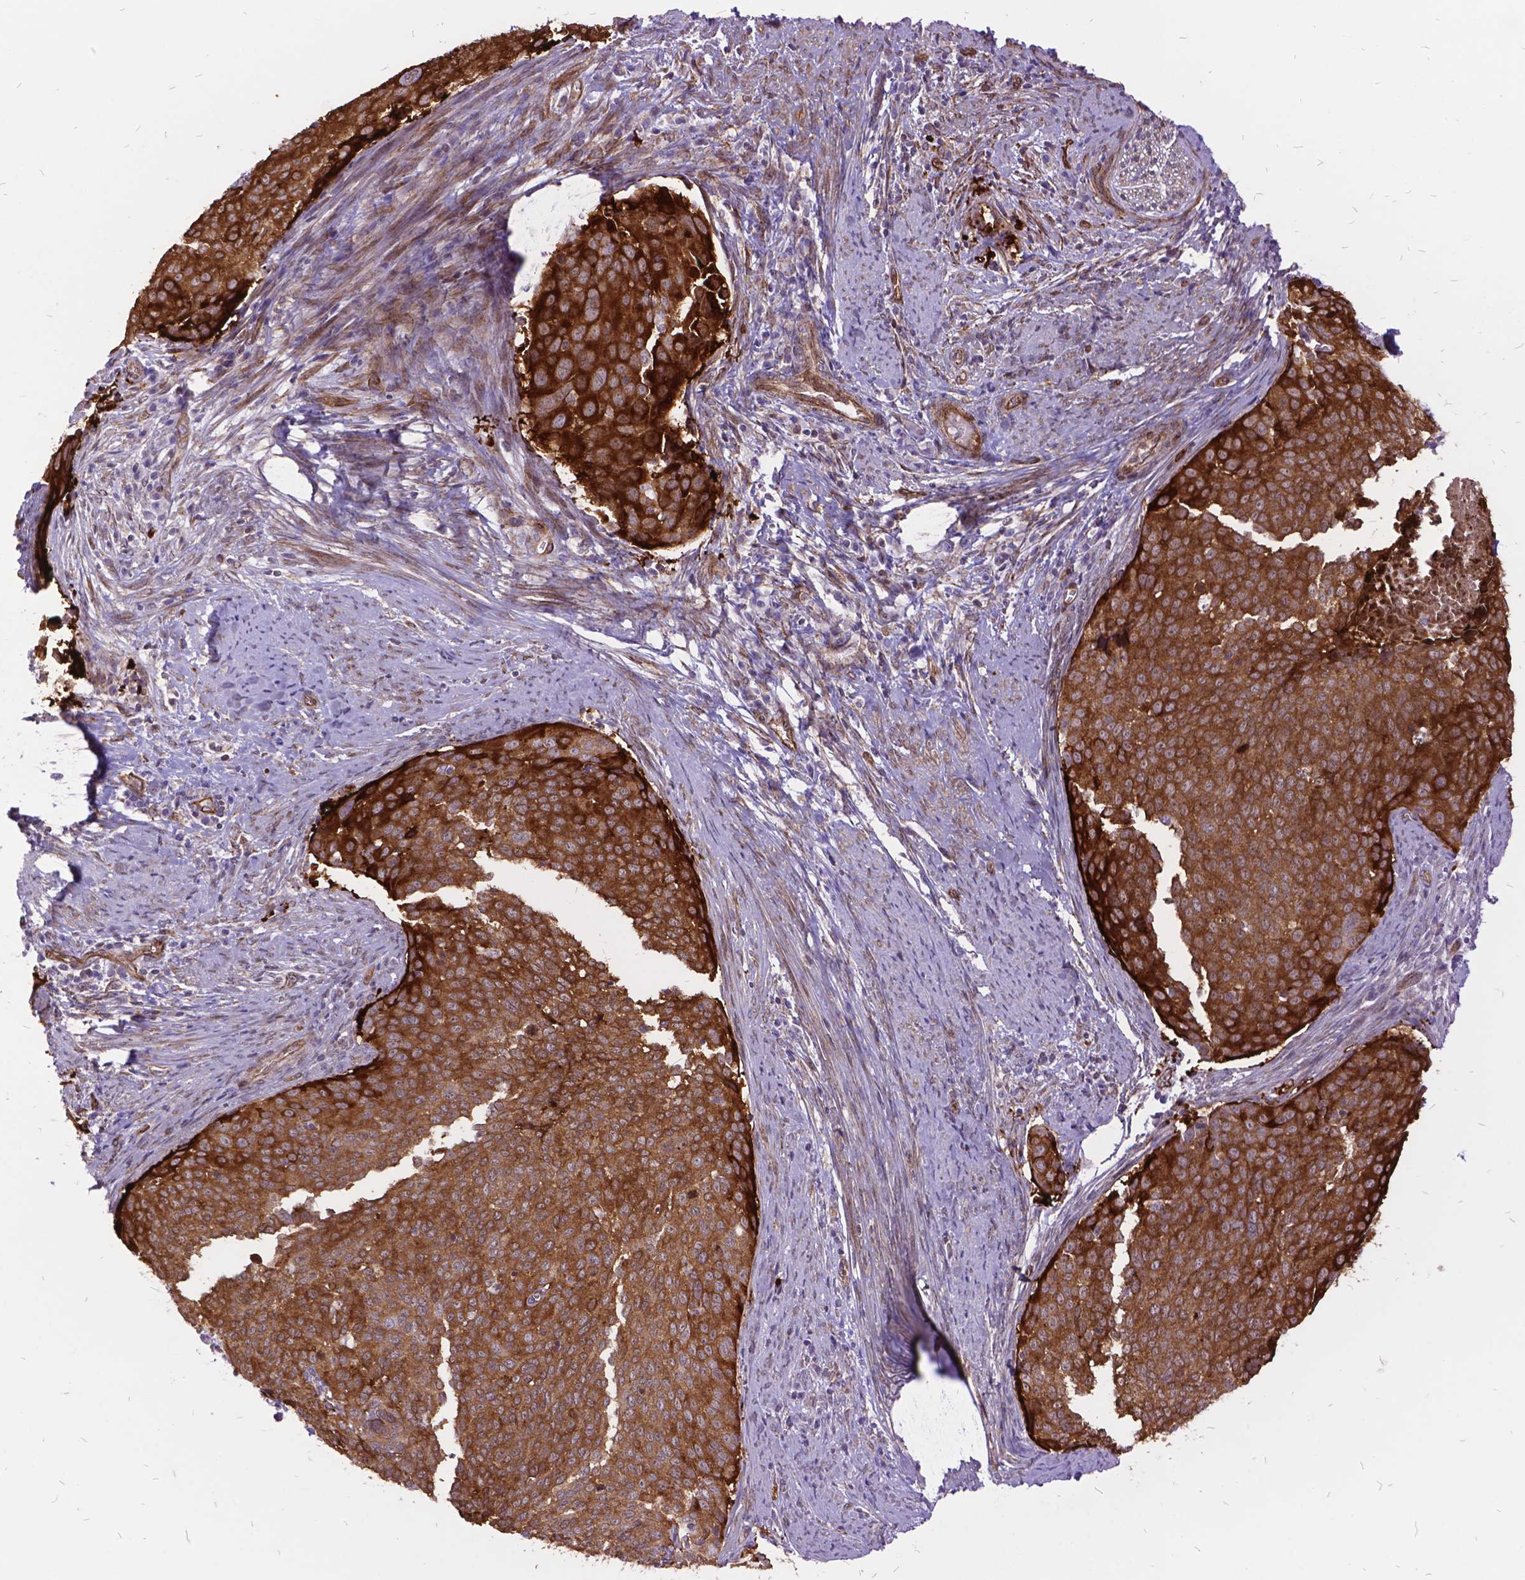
{"staining": {"intensity": "moderate", "quantity": ">75%", "location": "cytoplasmic/membranous"}, "tissue": "cervical cancer", "cell_type": "Tumor cells", "image_type": "cancer", "snomed": [{"axis": "morphology", "description": "Squamous cell carcinoma, NOS"}, {"axis": "topography", "description": "Cervix"}], "caption": "Immunohistochemical staining of human cervical cancer reveals medium levels of moderate cytoplasmic/membranous staining in approximately >75% of tumor cells. The protein of interest is shown in brown color, while the nuclei are stained blue.", "gene": "GRB7", "patient": {"sex": "female", "age": 39}}